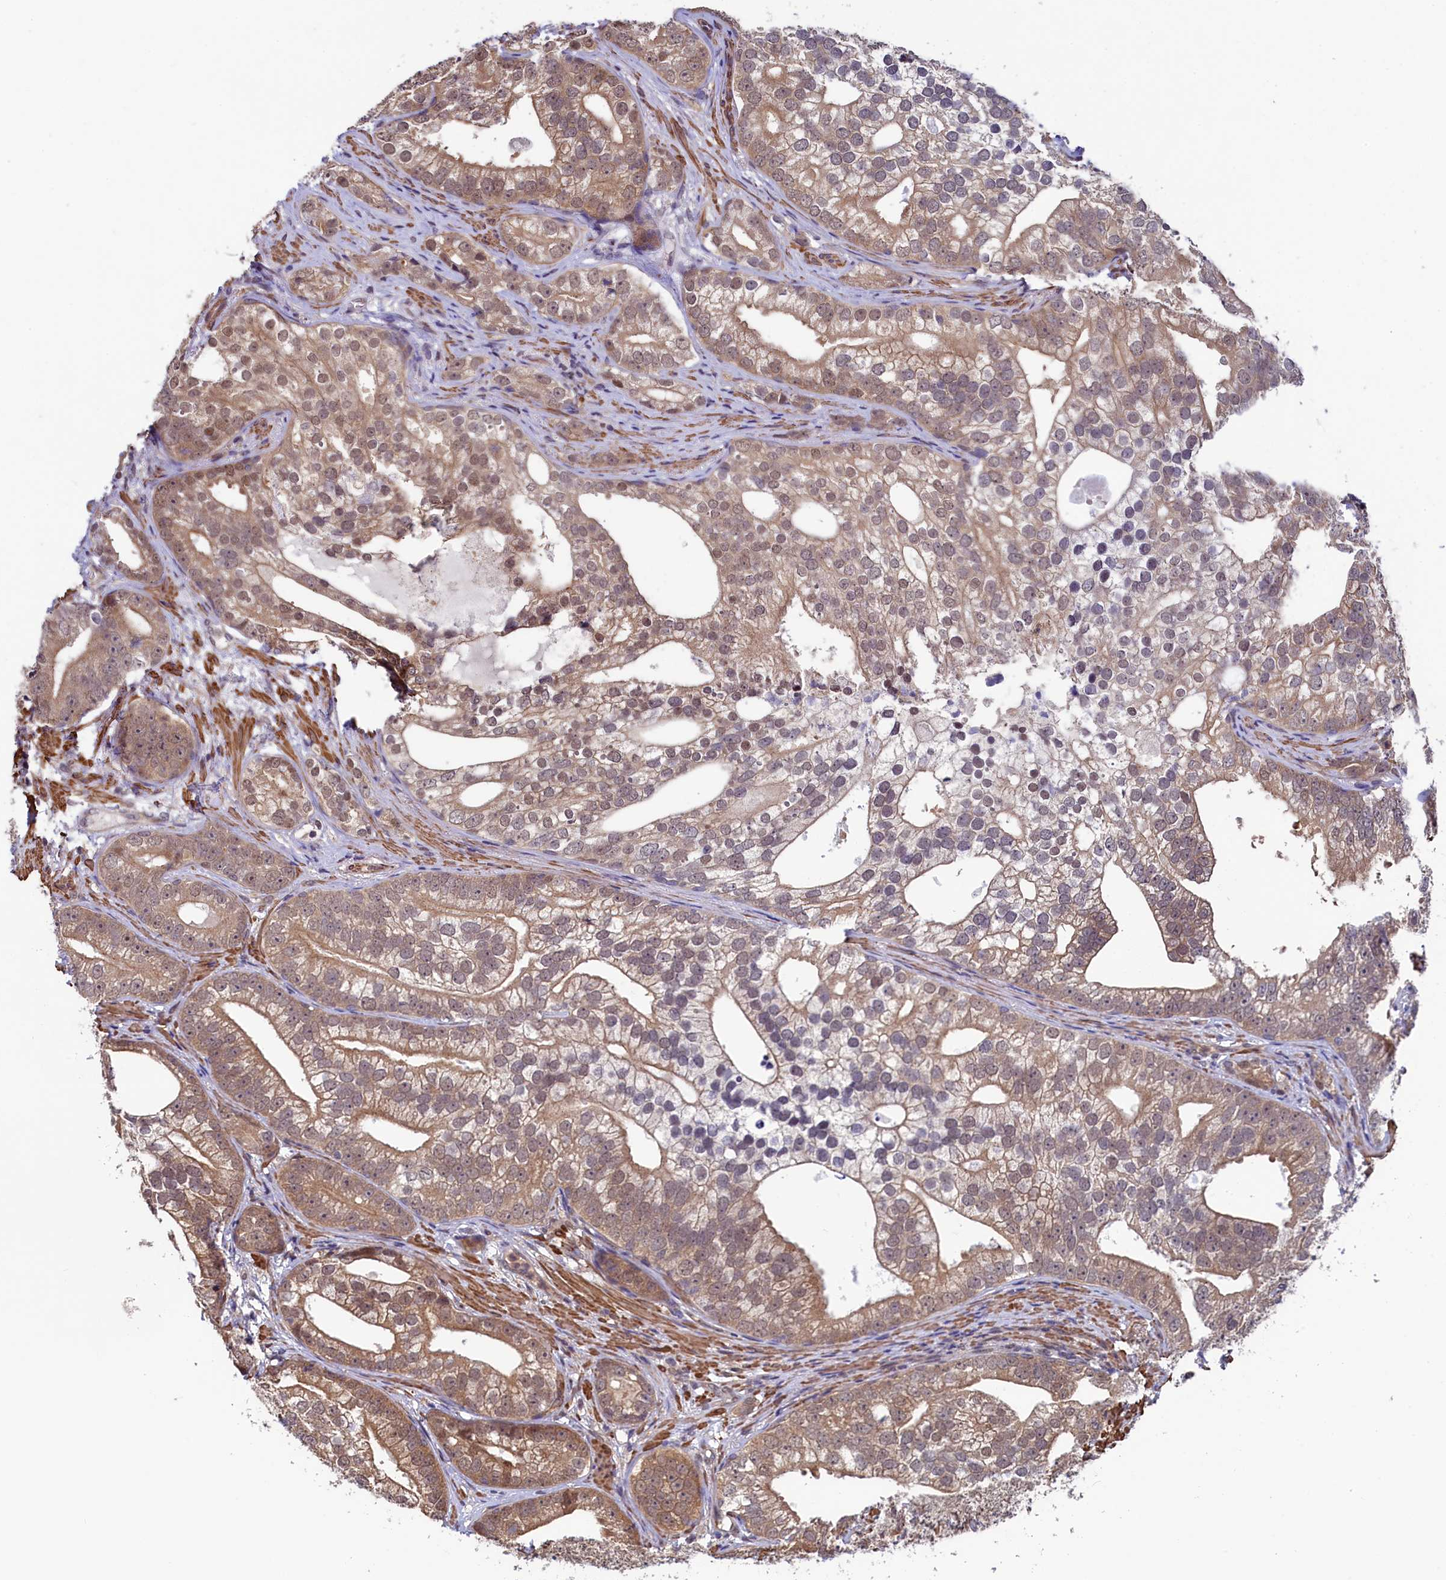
{"staining": {"intensity": "moderate", "quantity": ">75%", "location": "cytoplasmic/membranous,nuclear"}, "tissue": "prostate cancer", "cell_type": "Tumor cells", "image_type": "cancer", "snomed": [{"axis": "morphology", "description": "Adenocarcinoma, High grade"}, {"axis": "topography", "description": "Prostate"}], "caption": "This image displays IHC staining of human prostate high-grade adenocarcinoma, with medium moderate cytoplasmic/membranous and nuclear positivity in approximately >75% of tumor cells.", "gene": "LEO1", "patient": {"sex": "male", "age": 75}}